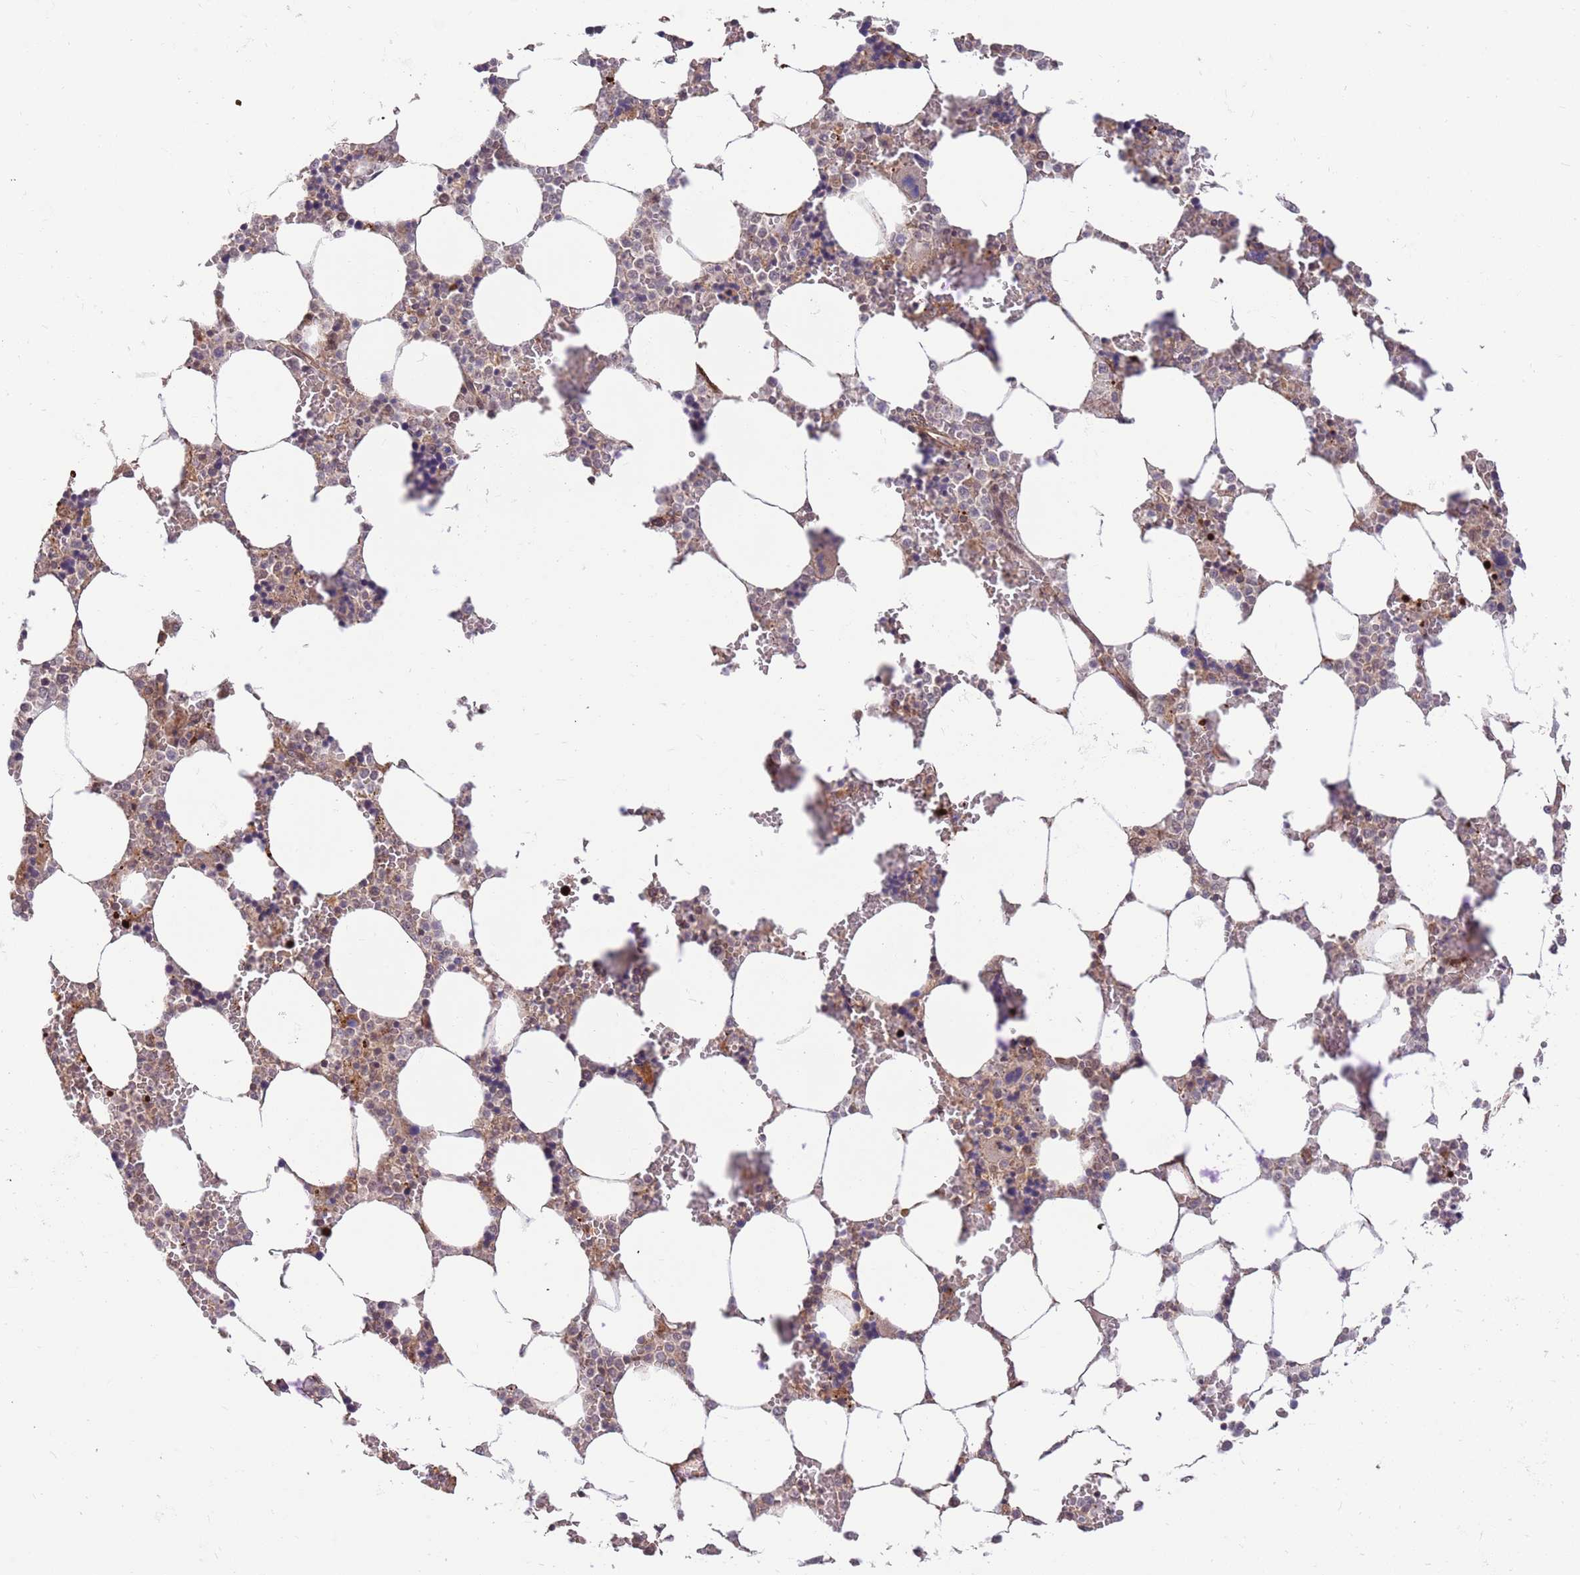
{"staining": {"intensity": "moderate", "quantity": "<25%", "location": "cytoplasmic/membranous"}, "tissue": "bone marrow", "cell_type": "Hematopoietic cells", "image_type": "normal", "snomed": [{"axis": "morphology", "description": "Normal tissue, NOS"}, {"axis": "topography", "description": "Bone marrow"}], "caption": "Immunohistochemical staining of normal human bone marrow demonstrates <25% levels of moderate cytoplasmic/membranous protein positivity in about <25% of hematopoietic cells.", "gene": "HAUS3", "patient": {"sex": "male", "age": 64}}